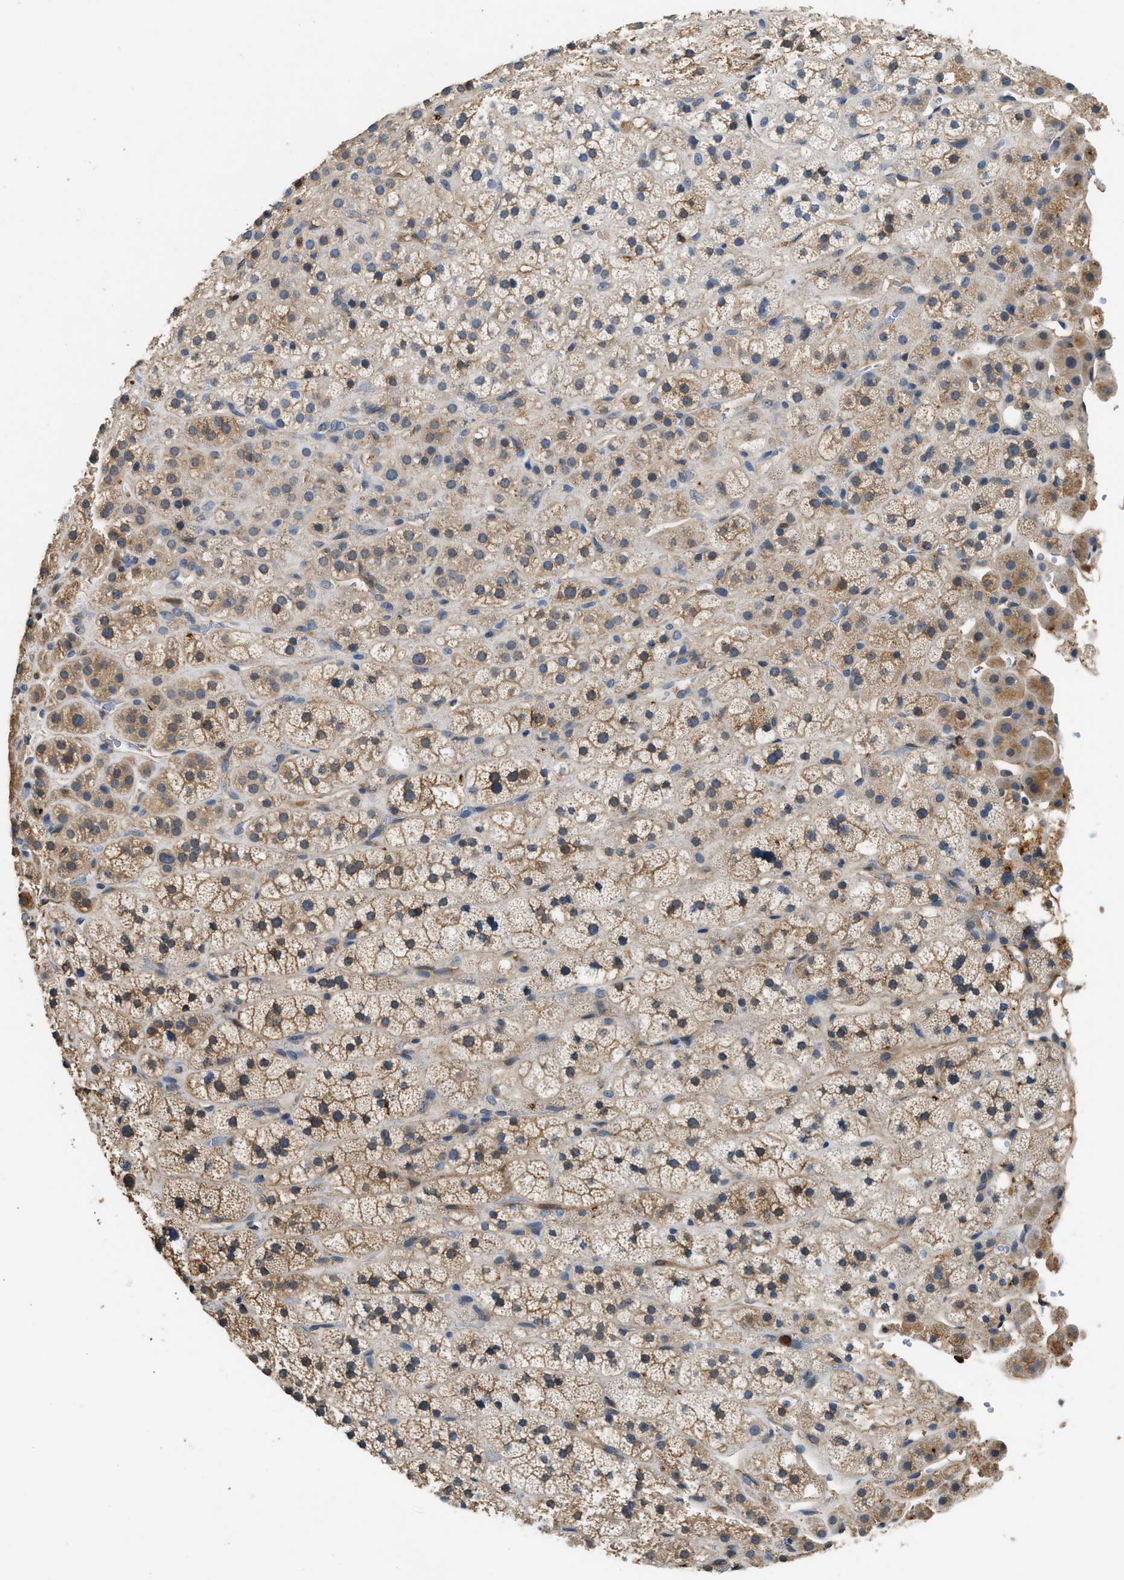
{"staining": {"intensity": "moderate", "quantity": "25%-75%", "location": "cytoplasmic/membranous"}, "tissue": "adrenal gland", "cell_type": "Glandular cells", "image_type": "normal", "snomed": [{"axis": "morphology", "description": "Normal tissue, NOS"}, {"axis": "topography", "description": "Adrenal gland"}], "caption": "Brown immunohistochemical staining in benign adrenal gland displays moderate cytoplasmic/membranous positivity in about 25%-75% of glandular cells.", "gene": "ANXA3", "patient": {"sex": "male", "age": 56}}